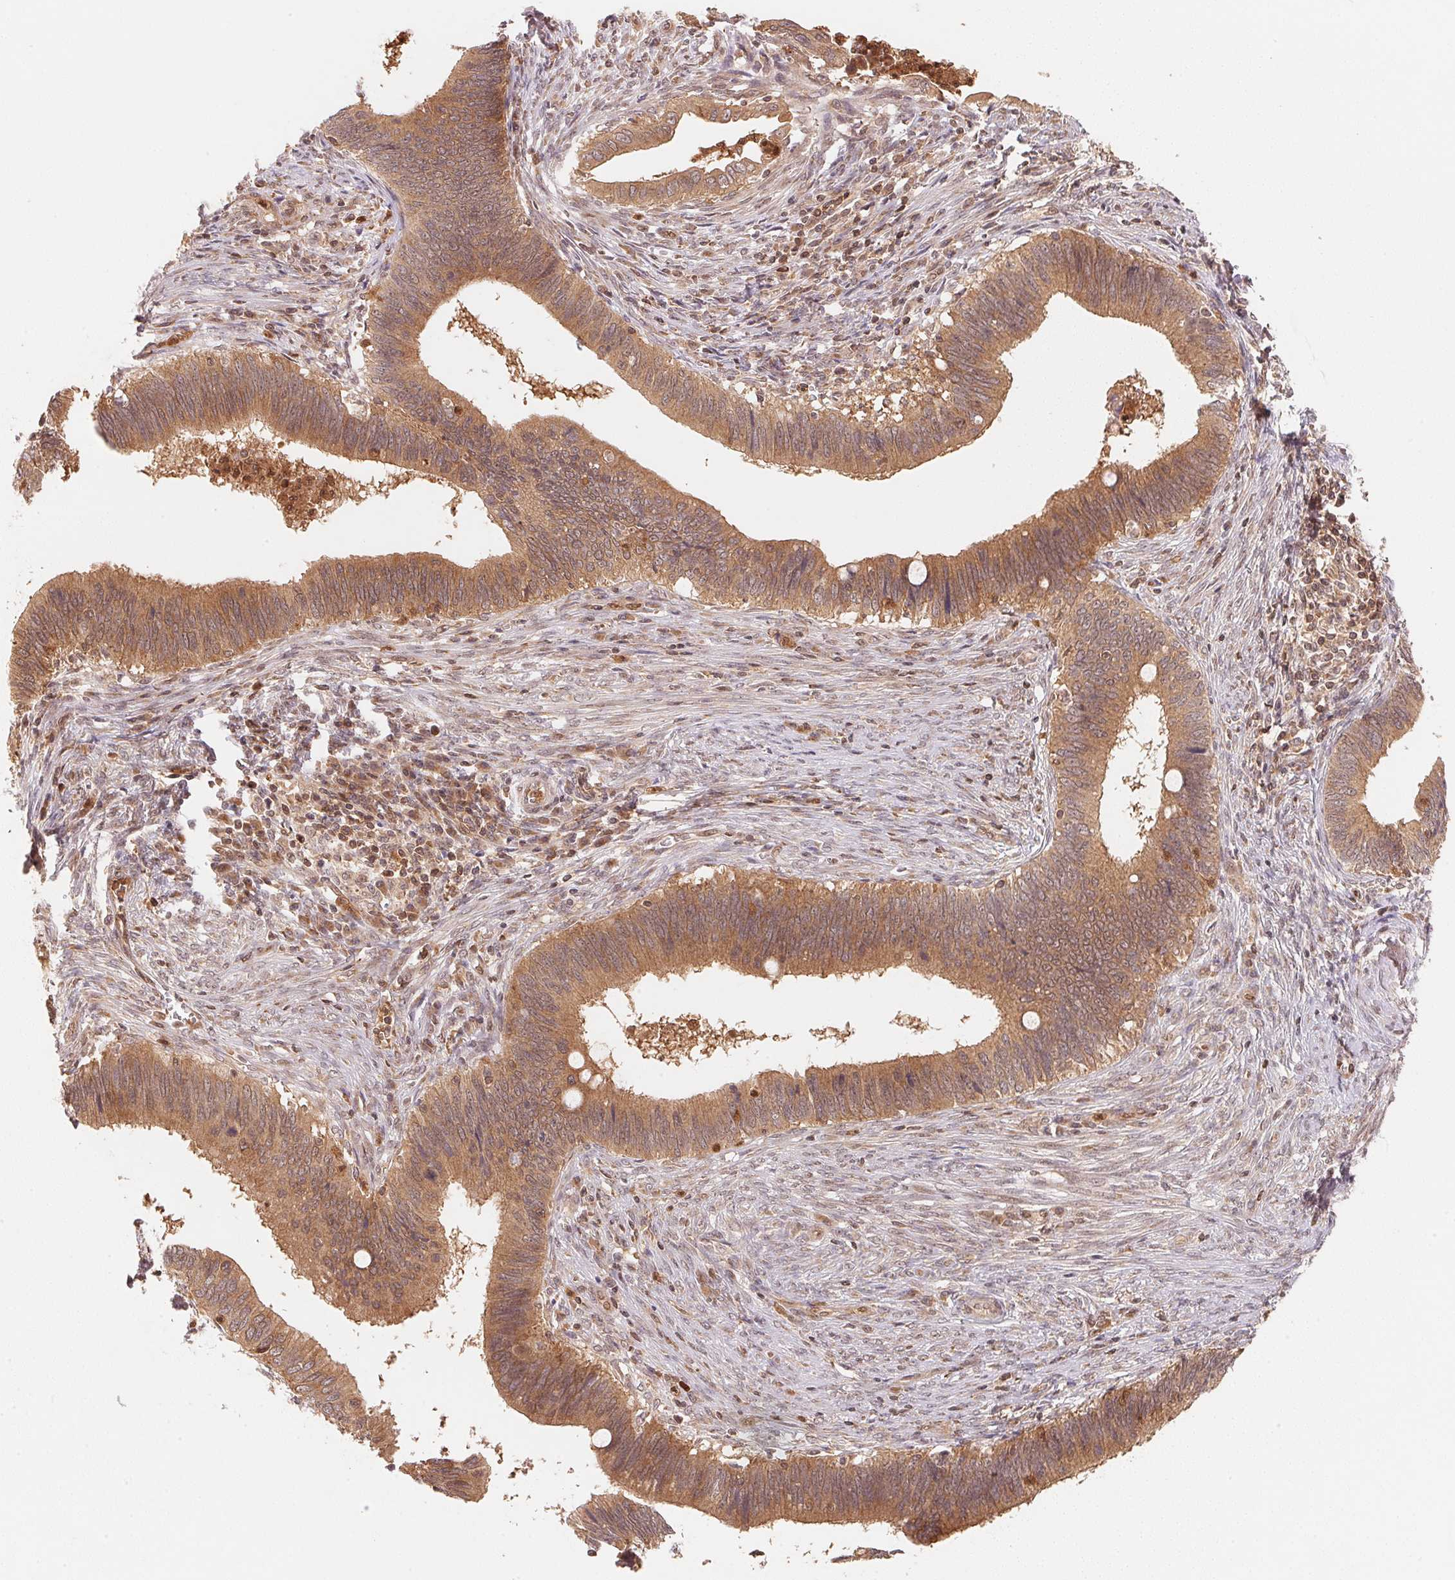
{"staining": {"intensity": "moderate", "quantity": ">75%", "location": "cytoplasmic/membranous"}, "tissue": "cervical cancer", "cell_type": "Tumor cells", "image_type": "cancer", "snomed": [{"axis": "morphology", "description": "Adenocarcinoma, NOS"}, {"axis": "topography", "description": "Cervix"}], "caption": "Human cervical cancer (adenocarcinoma) stained with a protein marker shows moderate staining in tumor cells.", "gene": "CCDC102B", "patient": {"sex": "female", "age": 42}}